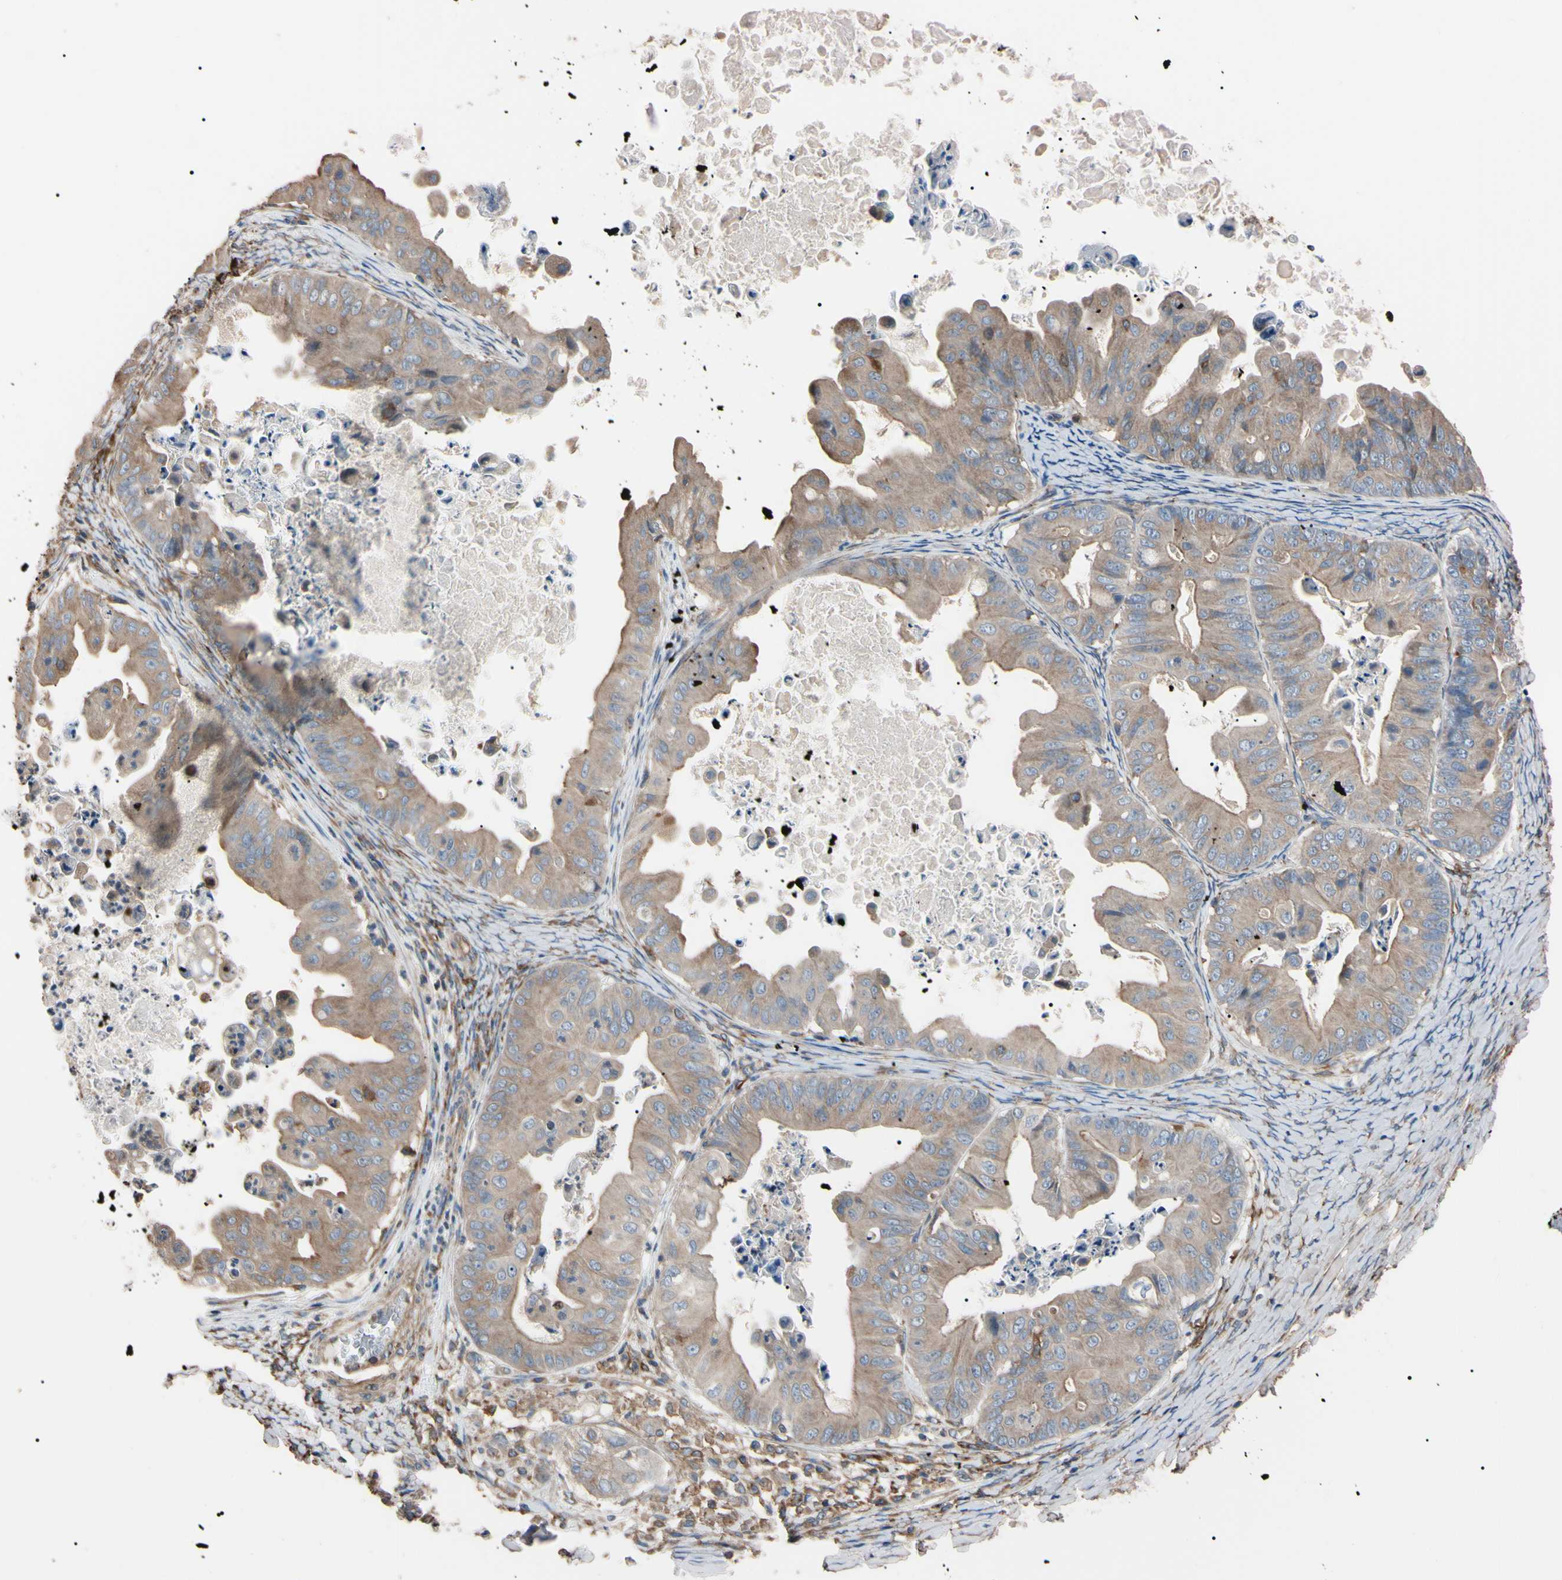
{"staining": {"intensity": "moderate", "quantity": ">75%", "location": "cytoplasmic/membranous"}, "tissue": "ovarian cancer", "cell_type": "Tumor cells", "image_type": "cancer", "snomed": [{"axis": "morphology", "description": "Cystadenocarcinoma, mucinous, NOS"}, {"axis": "topography", "description": "Ovary"}], "caption": "Ovarian cancer tissue demonstrates moderate cytoplasmic/membranous expression in about >75% of tumor cells", "gene": "PRKACA", "patient": {"sex": "female", "age": 37}}